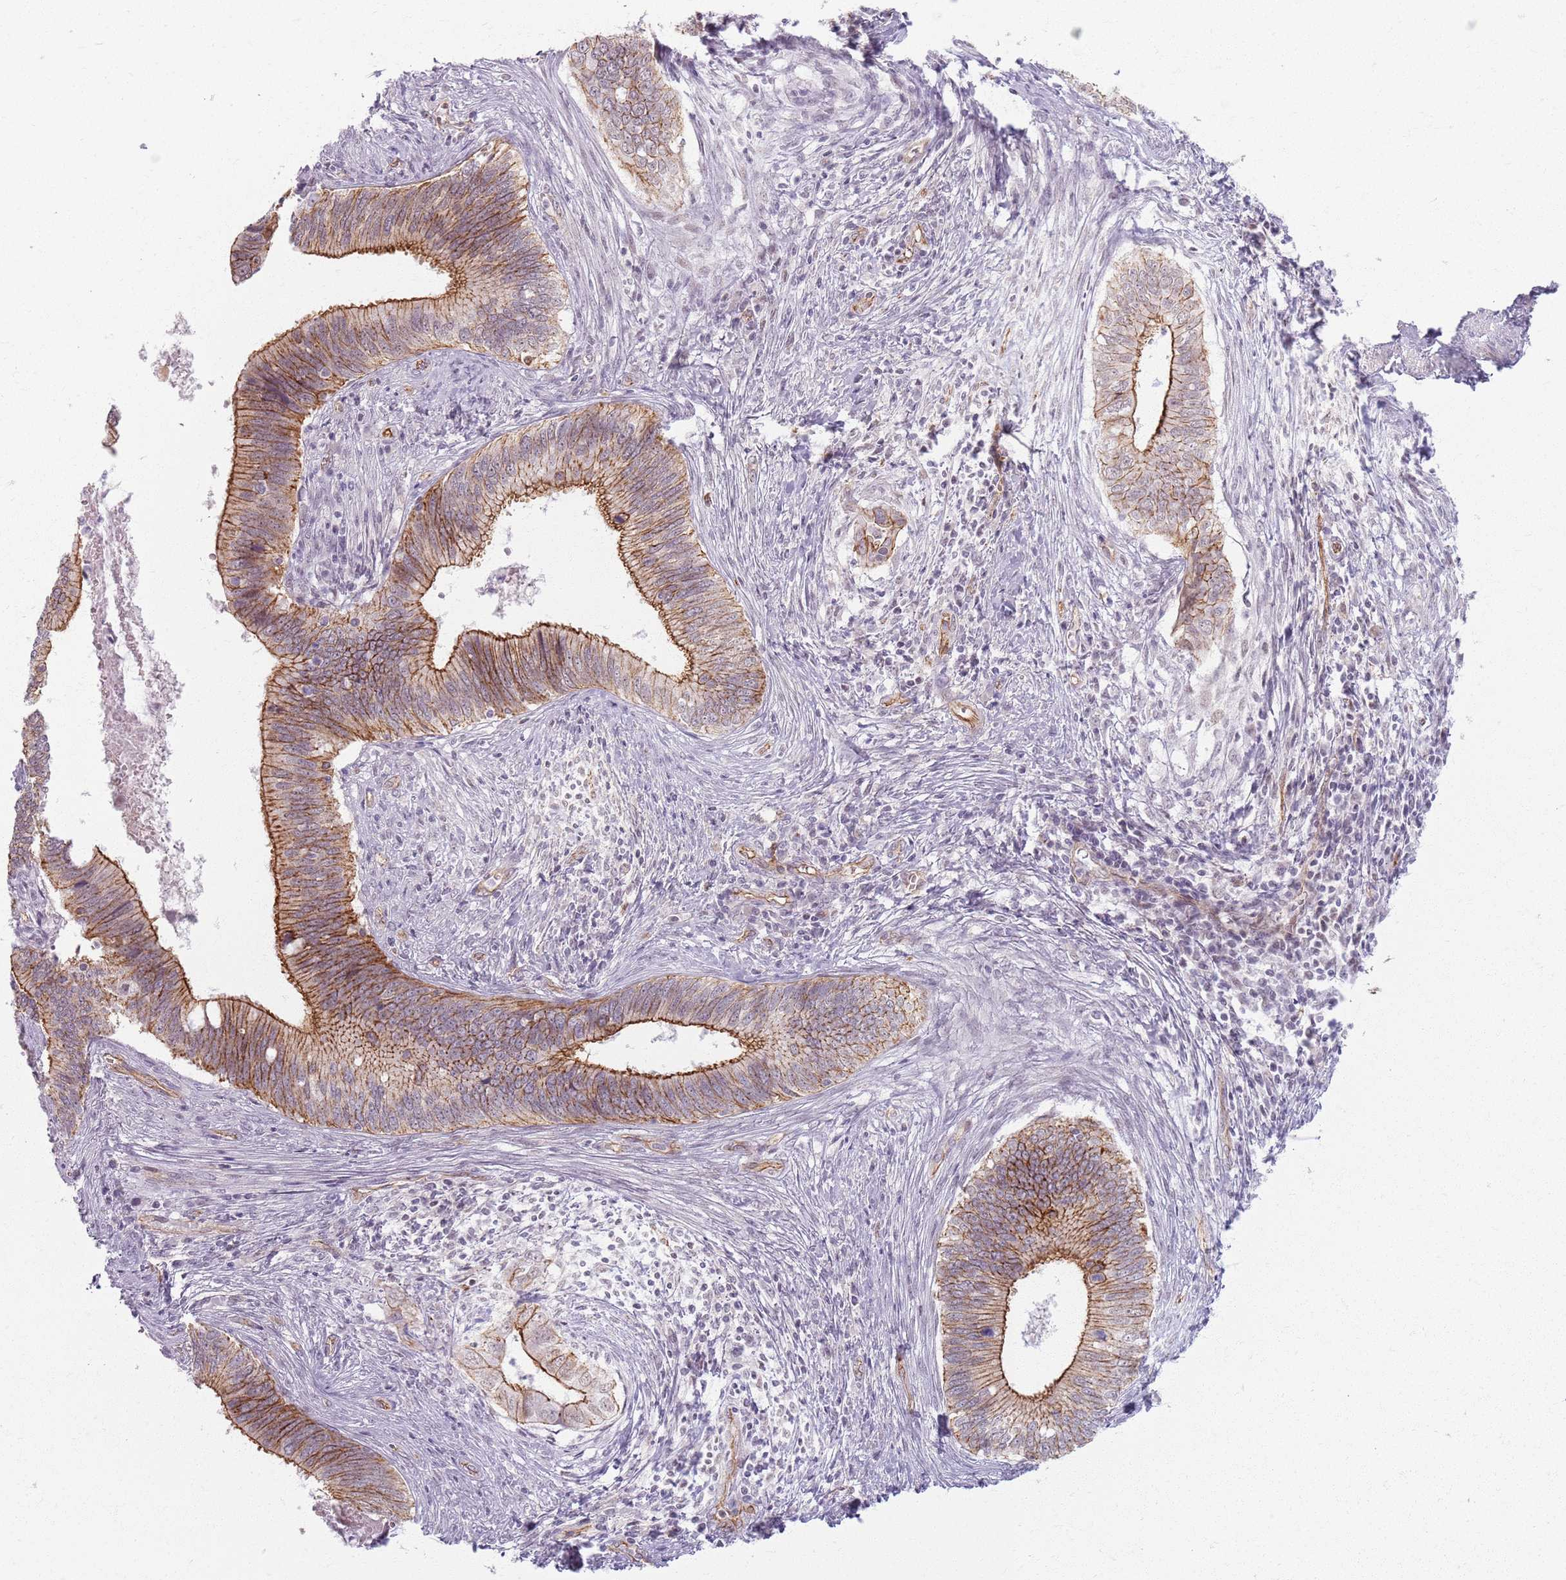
{"staining": {"intensity": "strong", "quantity": "25%-75%", "location": "cytoplasmic/membranous"}, "tissue": "cervical cancer", "cell_type": "Tumor cells", "image_type": "cancer", "snomed": [{"axis": "morphology", "description": "Adenocarcinoma, NOS"}, {"axis": "topography", "description": "Cervix"}], "caption": "Adenocarcinoma (cervical) stained with DAB (3,3'-diaminobenzidine) IHC displays high levels of strong cytoplasmic/membranous expression in approximately 25%-75% of tumor cells.", "gene": "KCNA5", "patient": {"sex": "female", "age": 42}}